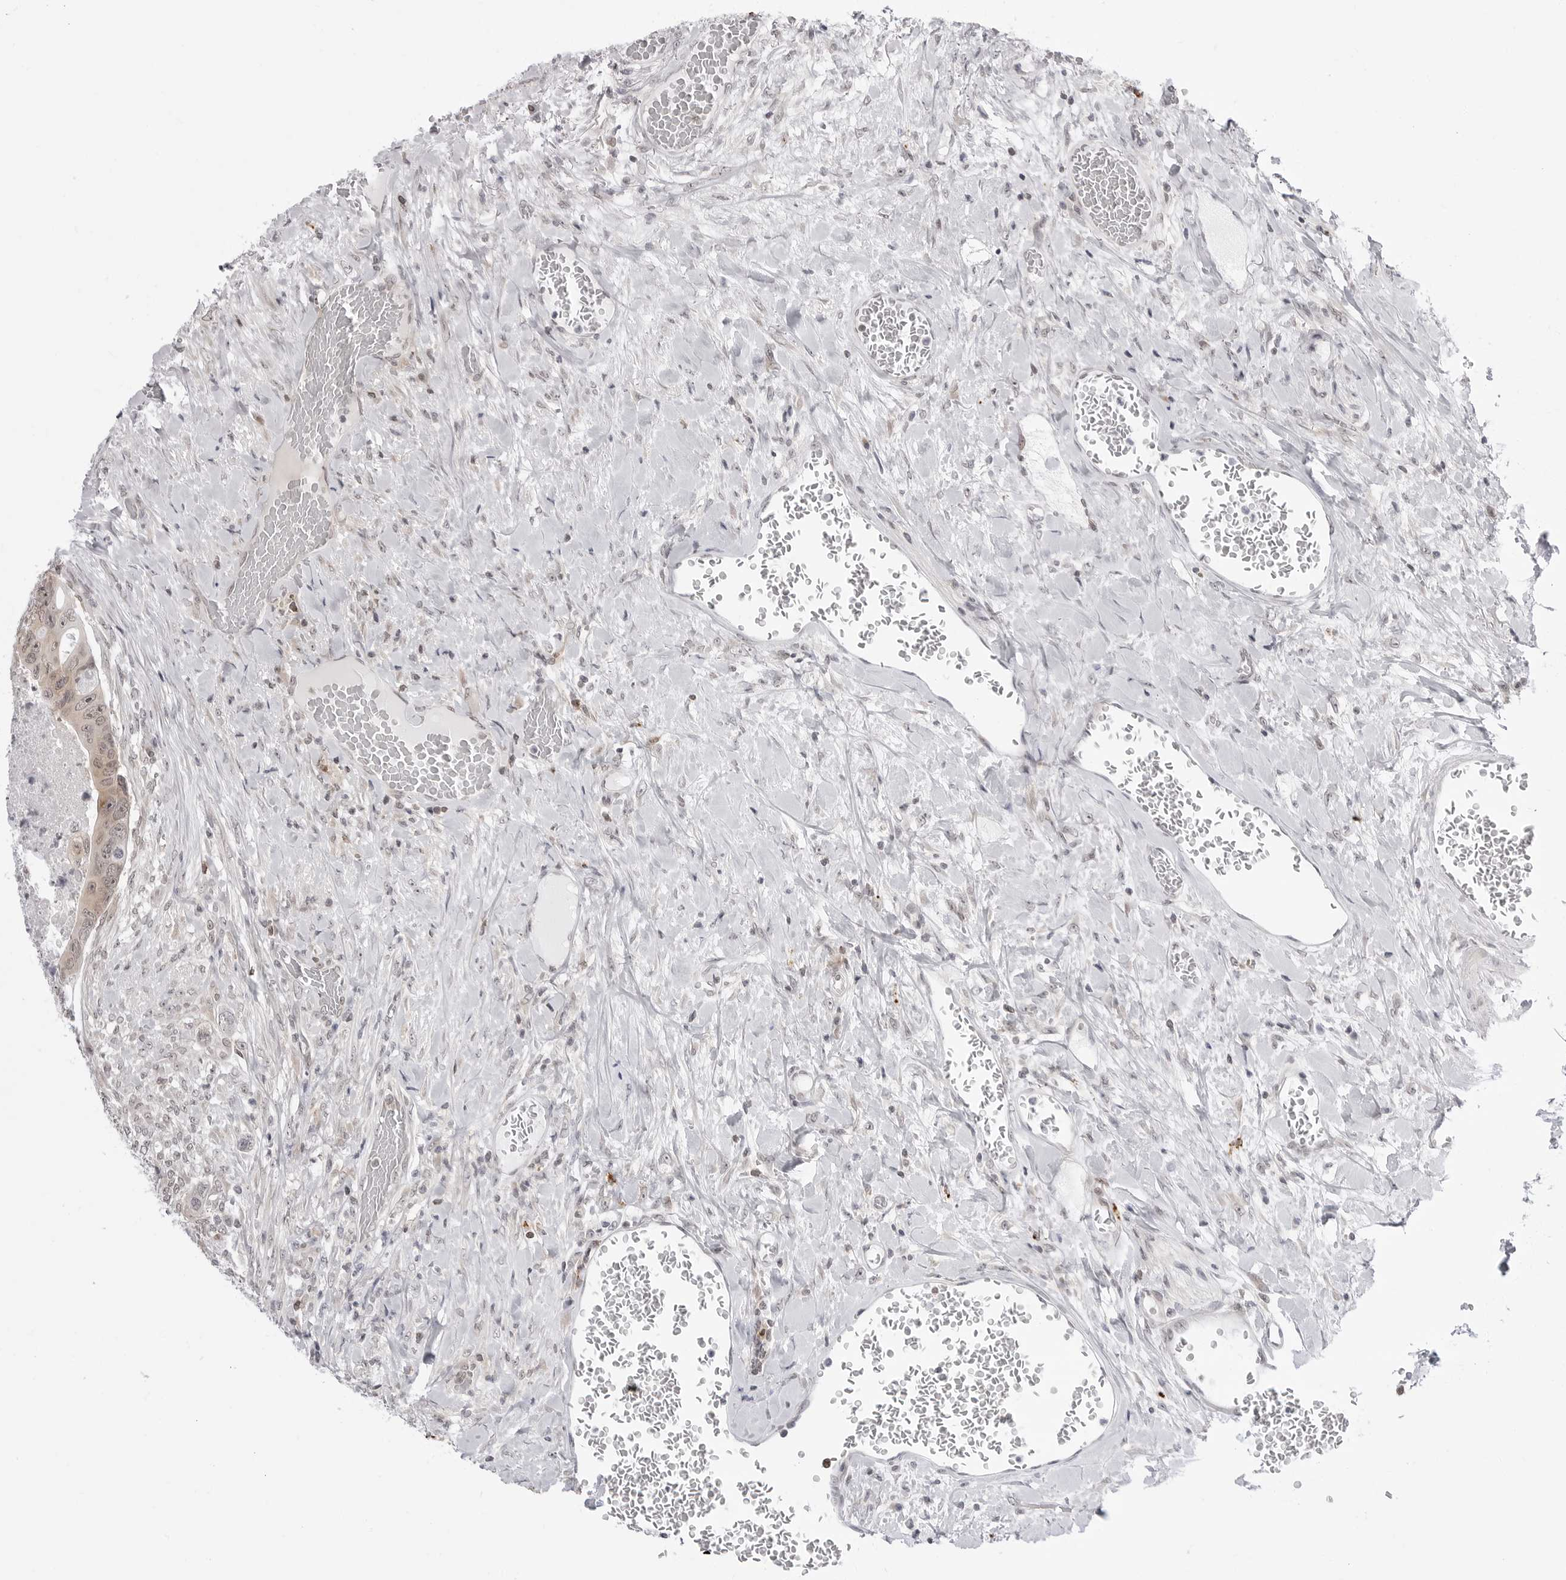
{"staining": {"intensity": "weak", "quantity": "<25%", "location": "cytoplasmic/membranous,nuclear"}, "tissue": "colorectal cancer", "cell_type": "Tumor cells", "image_type": "cancer", "snomed": [{"axis": "morphology", "description": "Adenocarcinoma, NOS"}, {"axis": "topography", "description": "Rectum"}], "caption": "Colorectal adenocarcinoma was stained to show a protein in brown. There is no significant positivity in tumor cells.", "gene": "PPP2R5C", "patient": {"sex": "male", "age": 63}}